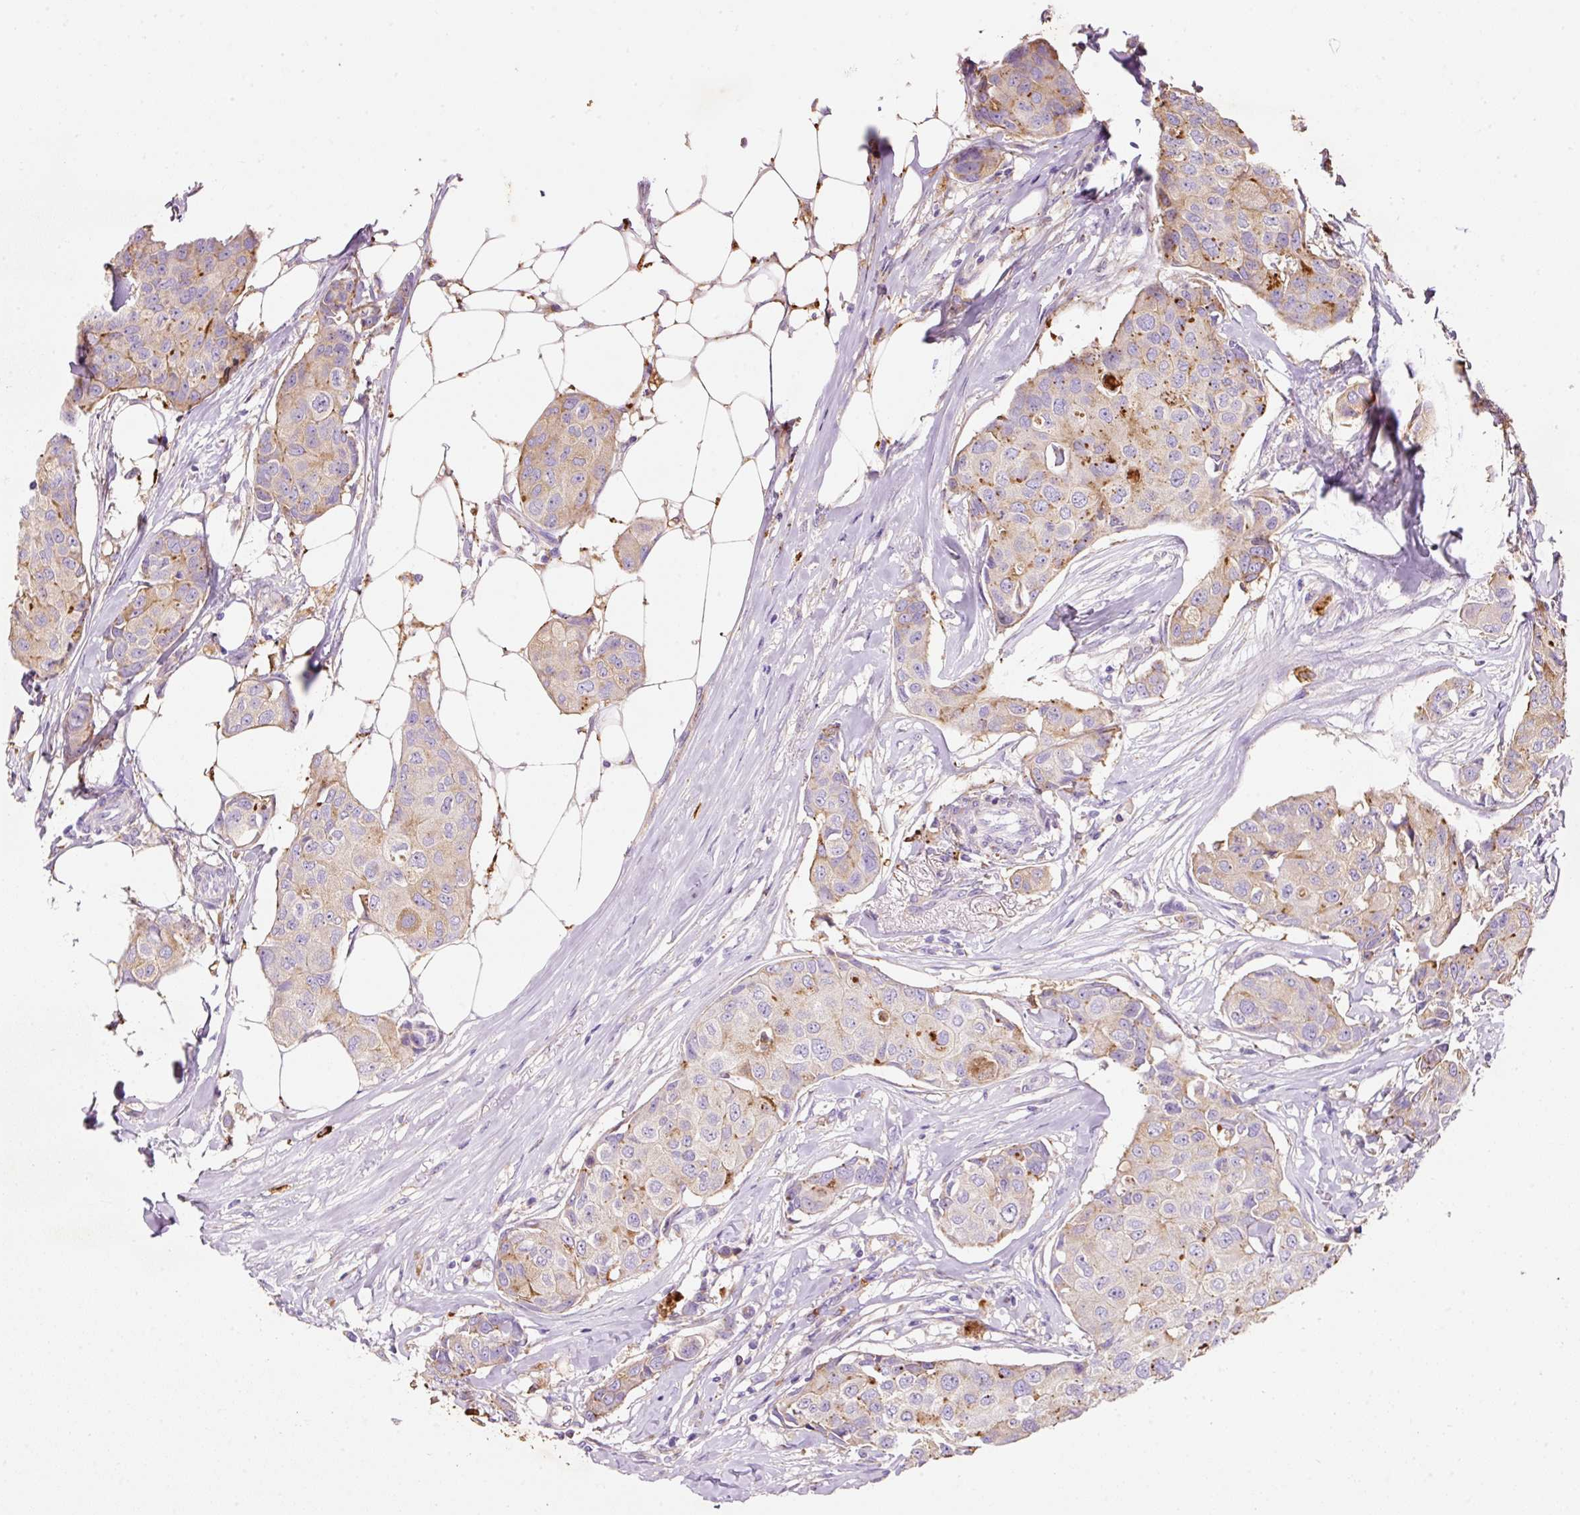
{"staining": {"intensity": "moderate", "quantity": "<25%", "location": "cytoplasmic/membranous"}, "tissue": "breast cancer", "cell_type": "Tumor cells", "image_type": "cancer", "snomed": [{"axis": "morphology", "description": "Duct carcinoma"}, {"axis": "topography", "description": "Breast"}], "caption": "An IHC image of neoplastic tissue is shown. Protein staining in brown labels moderate cytoplasmic/membranous positivity in breast invasive ductal carcinoma within tumor cells.", "gene": "TMC8", "patient": {"sex": "female", "age": 80}}